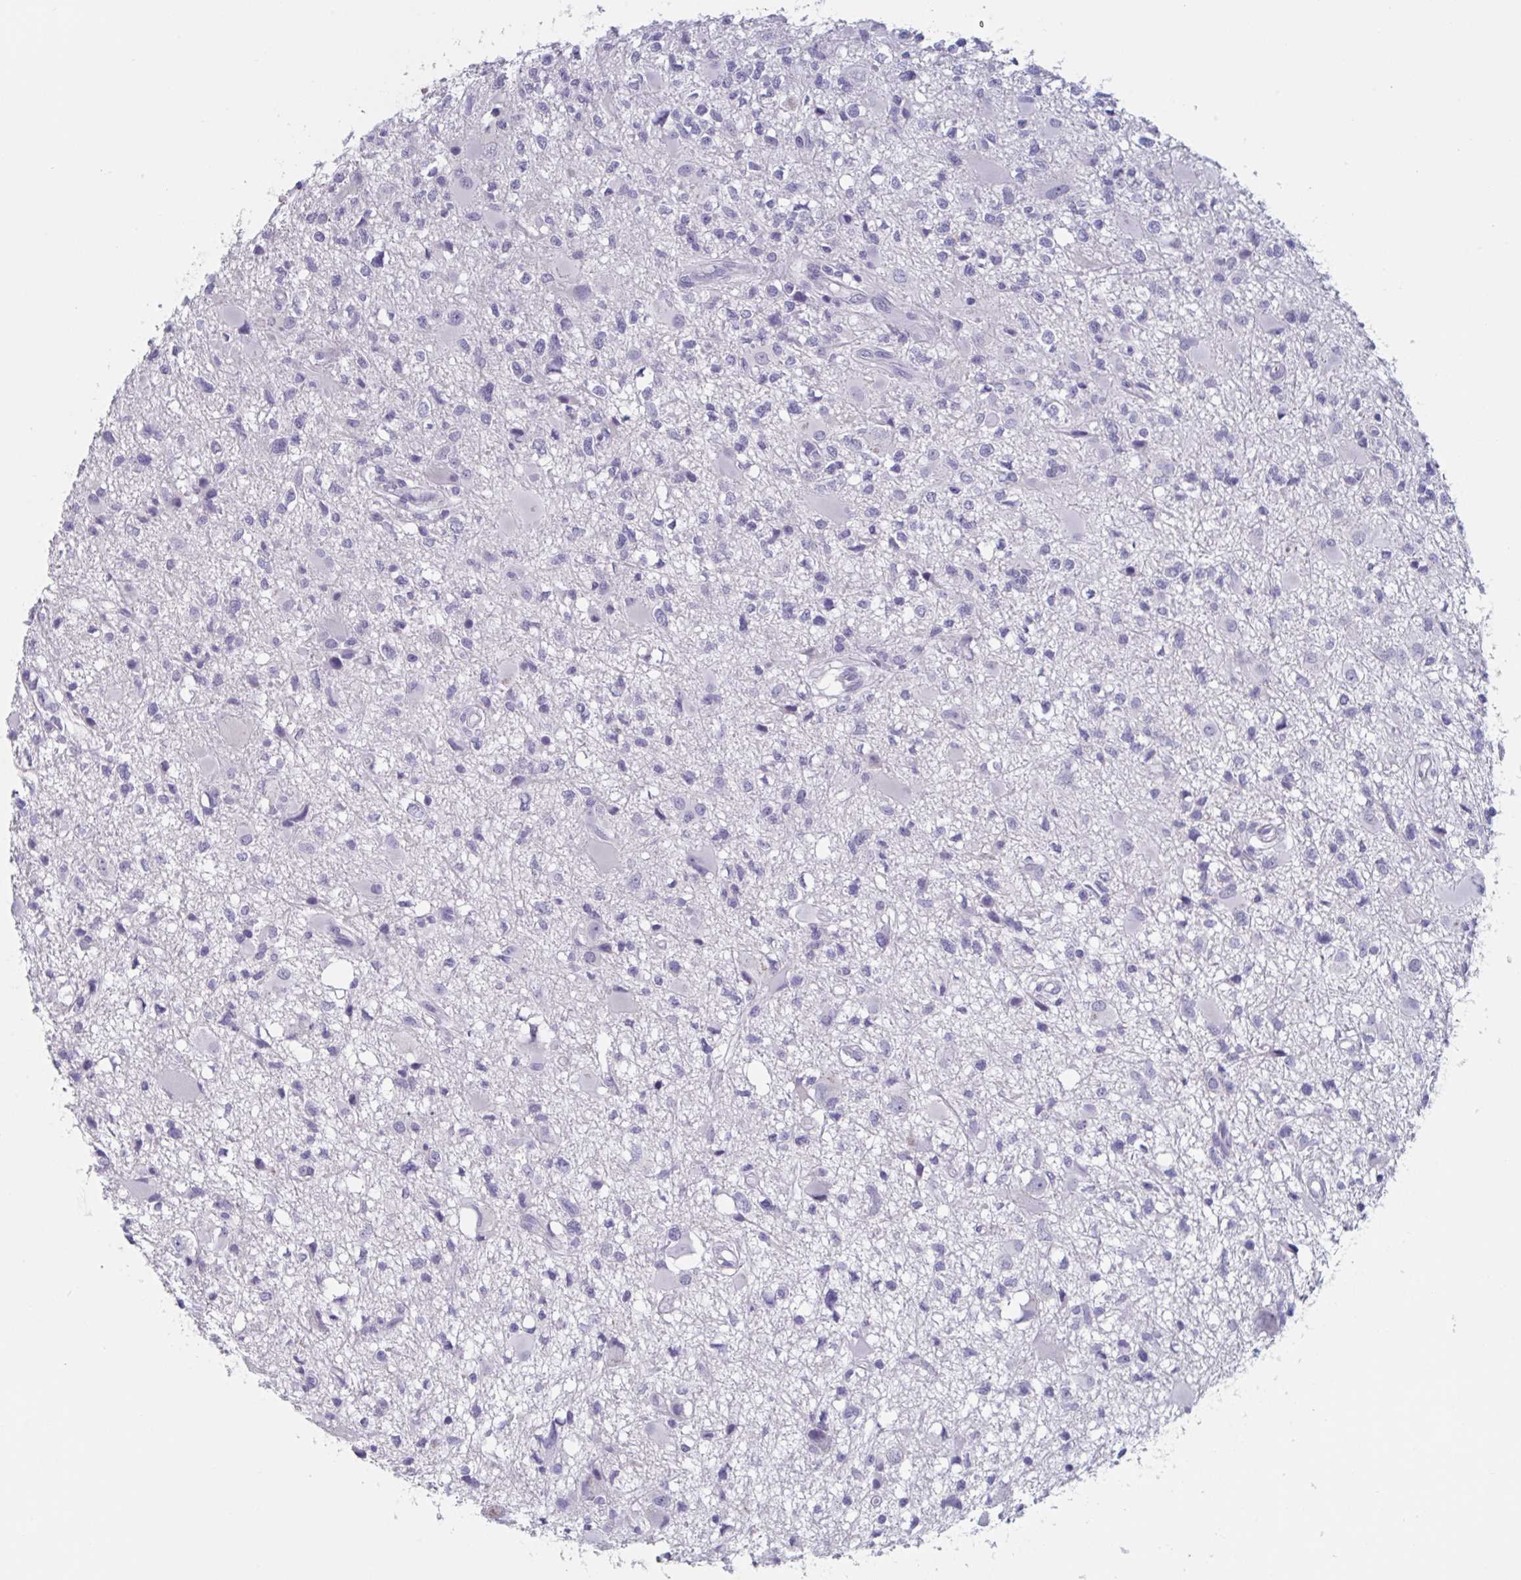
{"staining": {"intensity": "negative", "quantity": "none", "location": "none"}, "tissue": "glioma", "cell_type": "Tumor cells", "image_type": "cancer", "snomed": [{"axis": "morphology", "description": "Glioma, malignant, High grade"}, {"axis": "topography", "description": "Brain"}], "caption": "Glioma stained for a protein using IHC demonstrates no expression tumor cells.", "gene": "NDUFC2", "patient": {"sex": "male", "age": 54}}